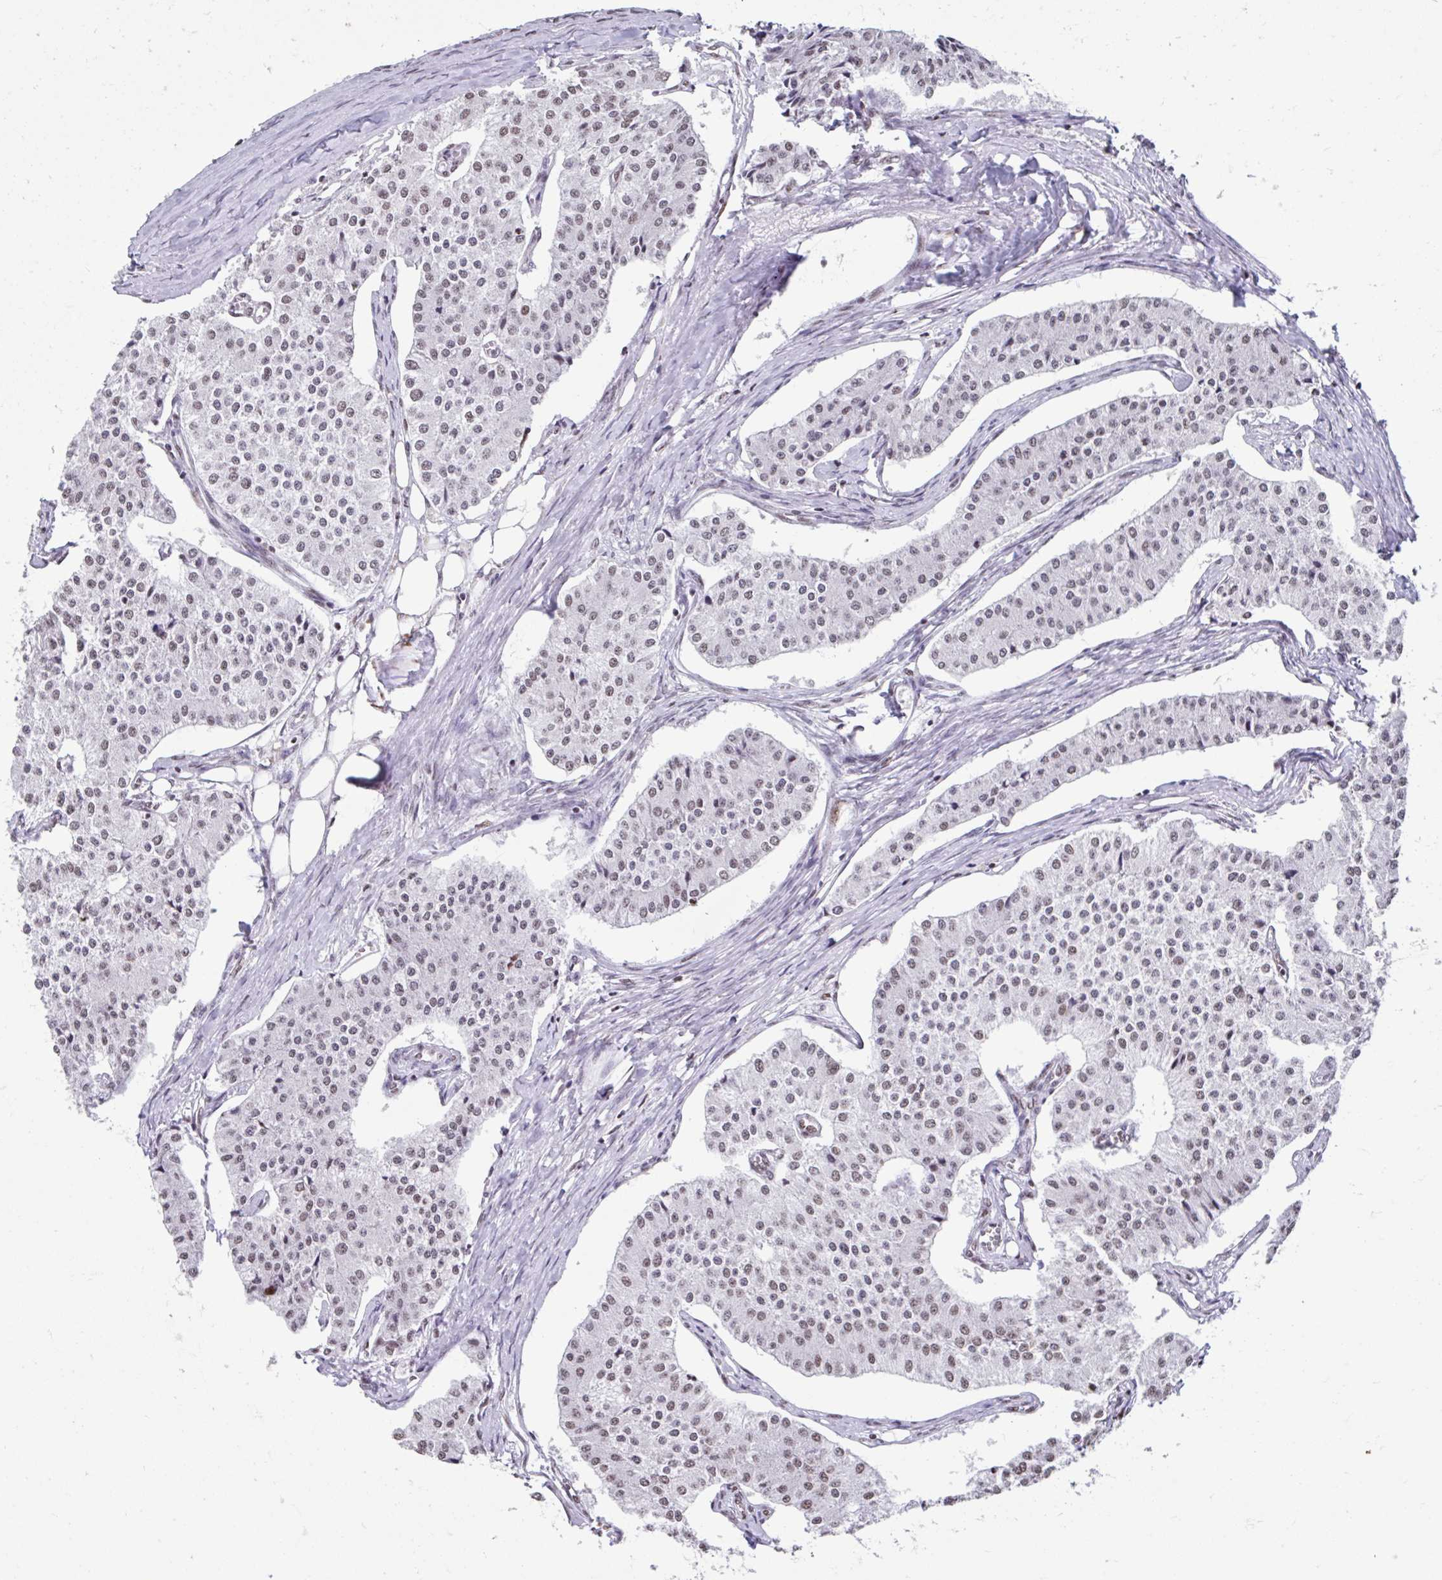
{"staining": {"intensity": "negative", "quantity": "none", "location": "none"}, "tissue": "carcinoid", "cell_type": "Tumor cells", "image_type": "cancer", "snomed": [{"axis": "morphology", "description": "Carcinoid, malignant, NOS"}, {"axis": "topography", "description": "Colon"}], "caption": "Immunohistochemical staining of human malignant carcinoid reveals no significant staining in tumor cells.", "gene": "KHDRBS1", "patient": {"sex": "female", "age": 52}}